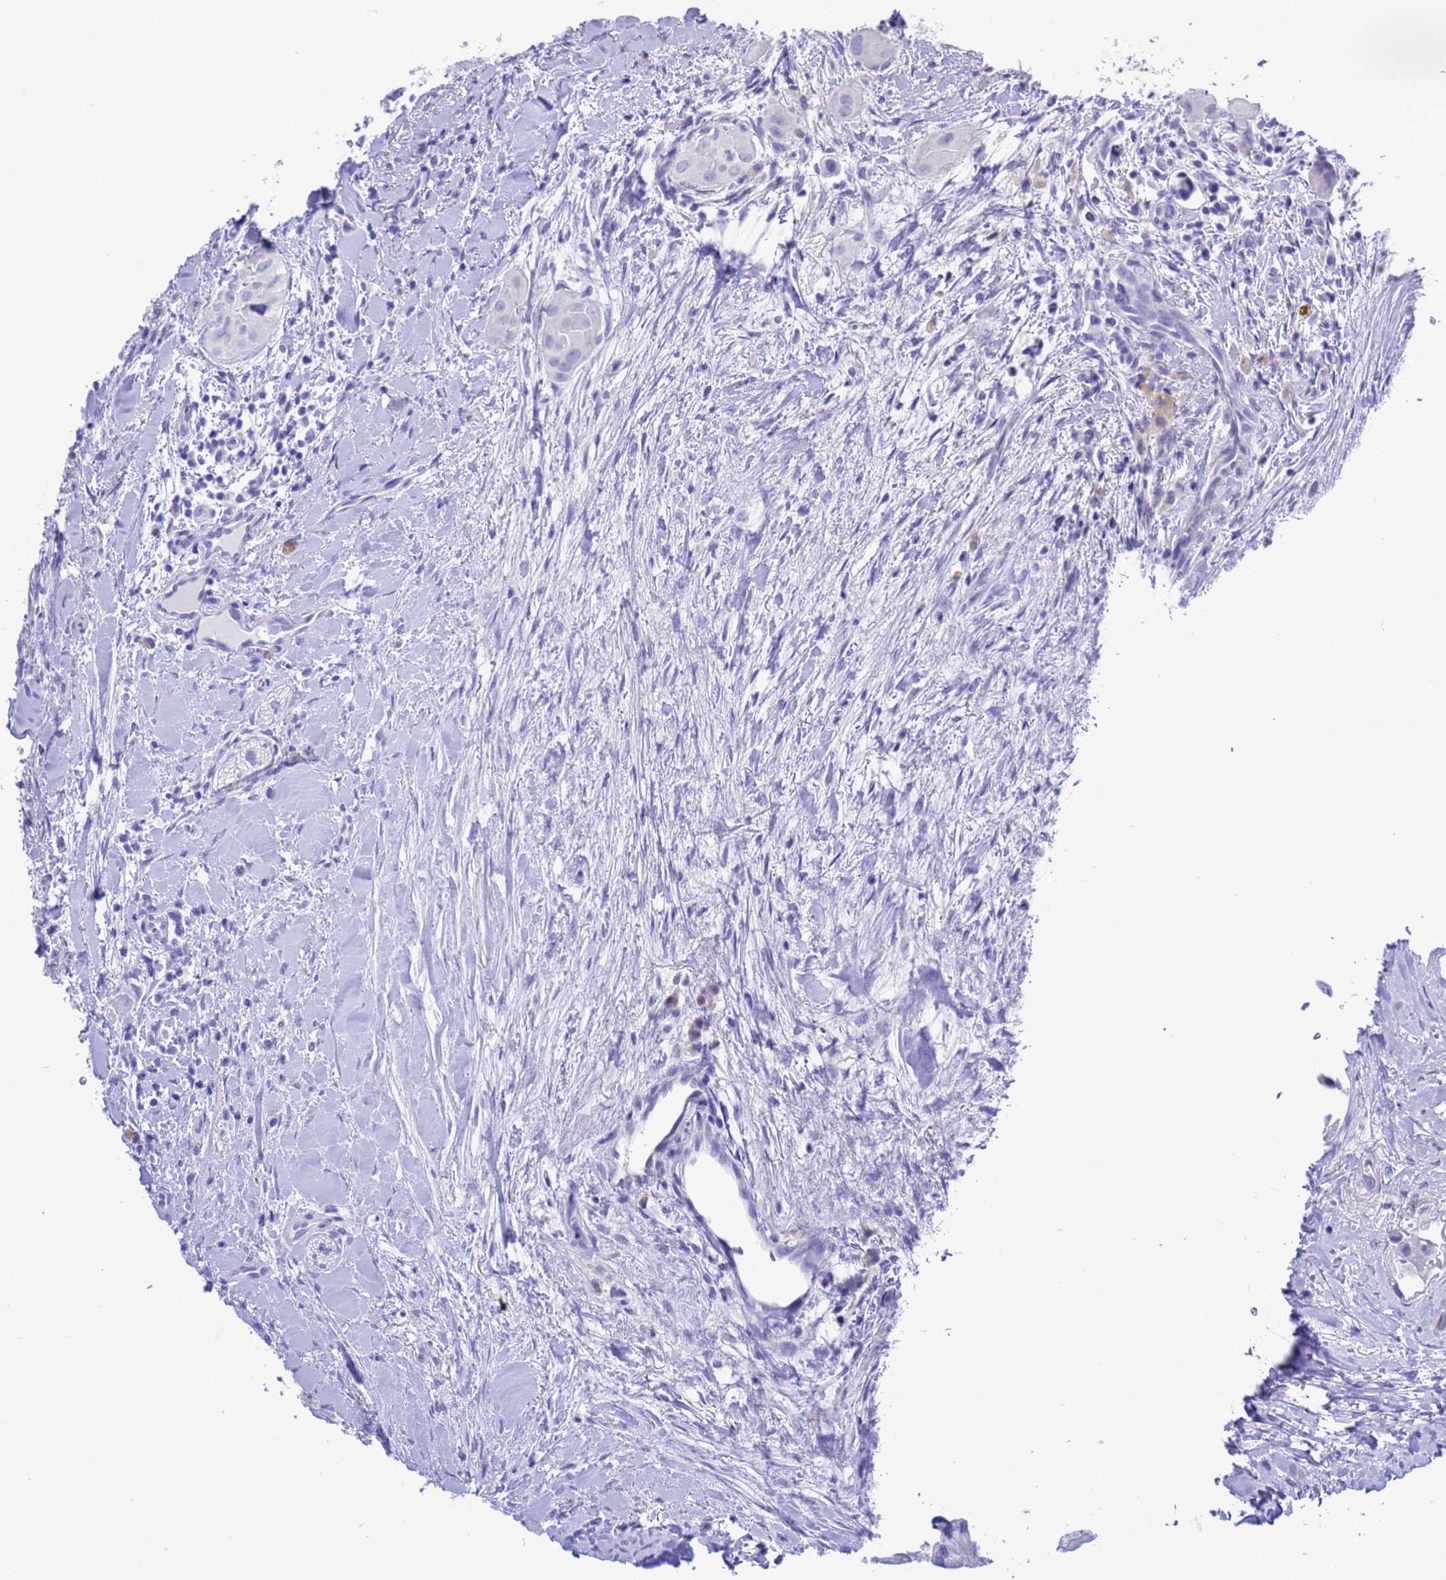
{"staining": {"intensity": "negative", "quantity": "none", "location": "none"}, "tissue": "thyroid cancer", "cell_type": "Tumor cells", "image_type": "cancer", "snomed": [{"axis": "morphology", "description": "Normal tissue, NOS"}, {"axis": "morphology", "description": "Papillary adenocarcinoma, NOS"}, {"axis": "topography", "description": "Thyroid gland"}], "caption": "Immunohistochemistry (IHC) of human thyroid cancer (papillary adenocarcinoma) shows no expression in tumor cells.", "gene": "GSTM1", "patient": {"sex": "female", "age": 59}}